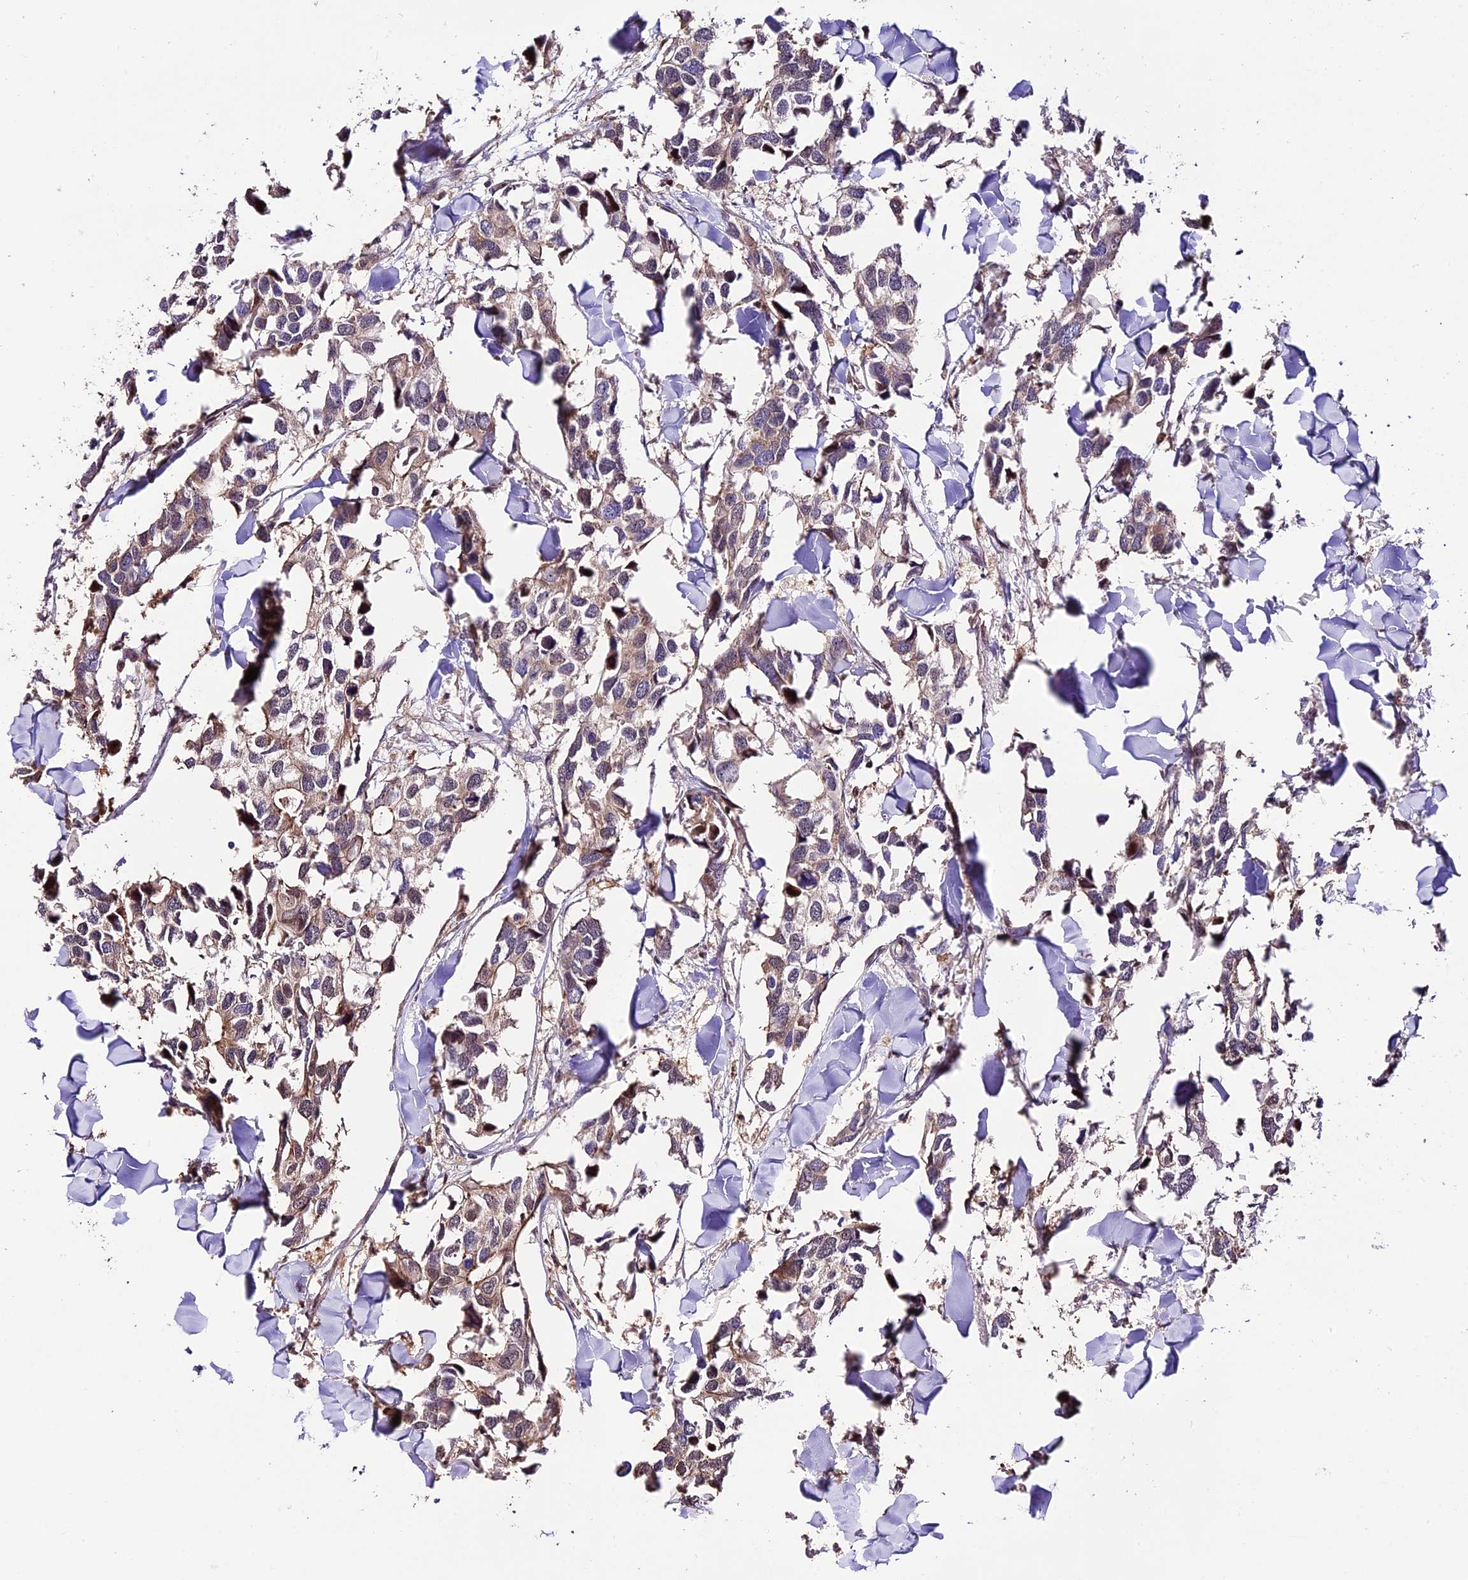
{"staining": {"intensity": "weak", "quantity": ">75%", "location": "cytoplasmic/membranous"}, "tissue": "breast cancer", "cell_type": "Tumor cells", "image_type": "cancer", "snomed": [{"axis": "morphology", "description": "Duct carcinoma"}, {"axis": "topography", "description": "Breast"}], "caption": "Approximately >75% of tumor cells in invasive ductal carcinoma (breast) exhibit weak cytoplasmic/membranous protein expression as visualized by brown immunohistochemical staining.", "gene": "HERPUD1", "patient": {"sex": "female", "age": 83}}